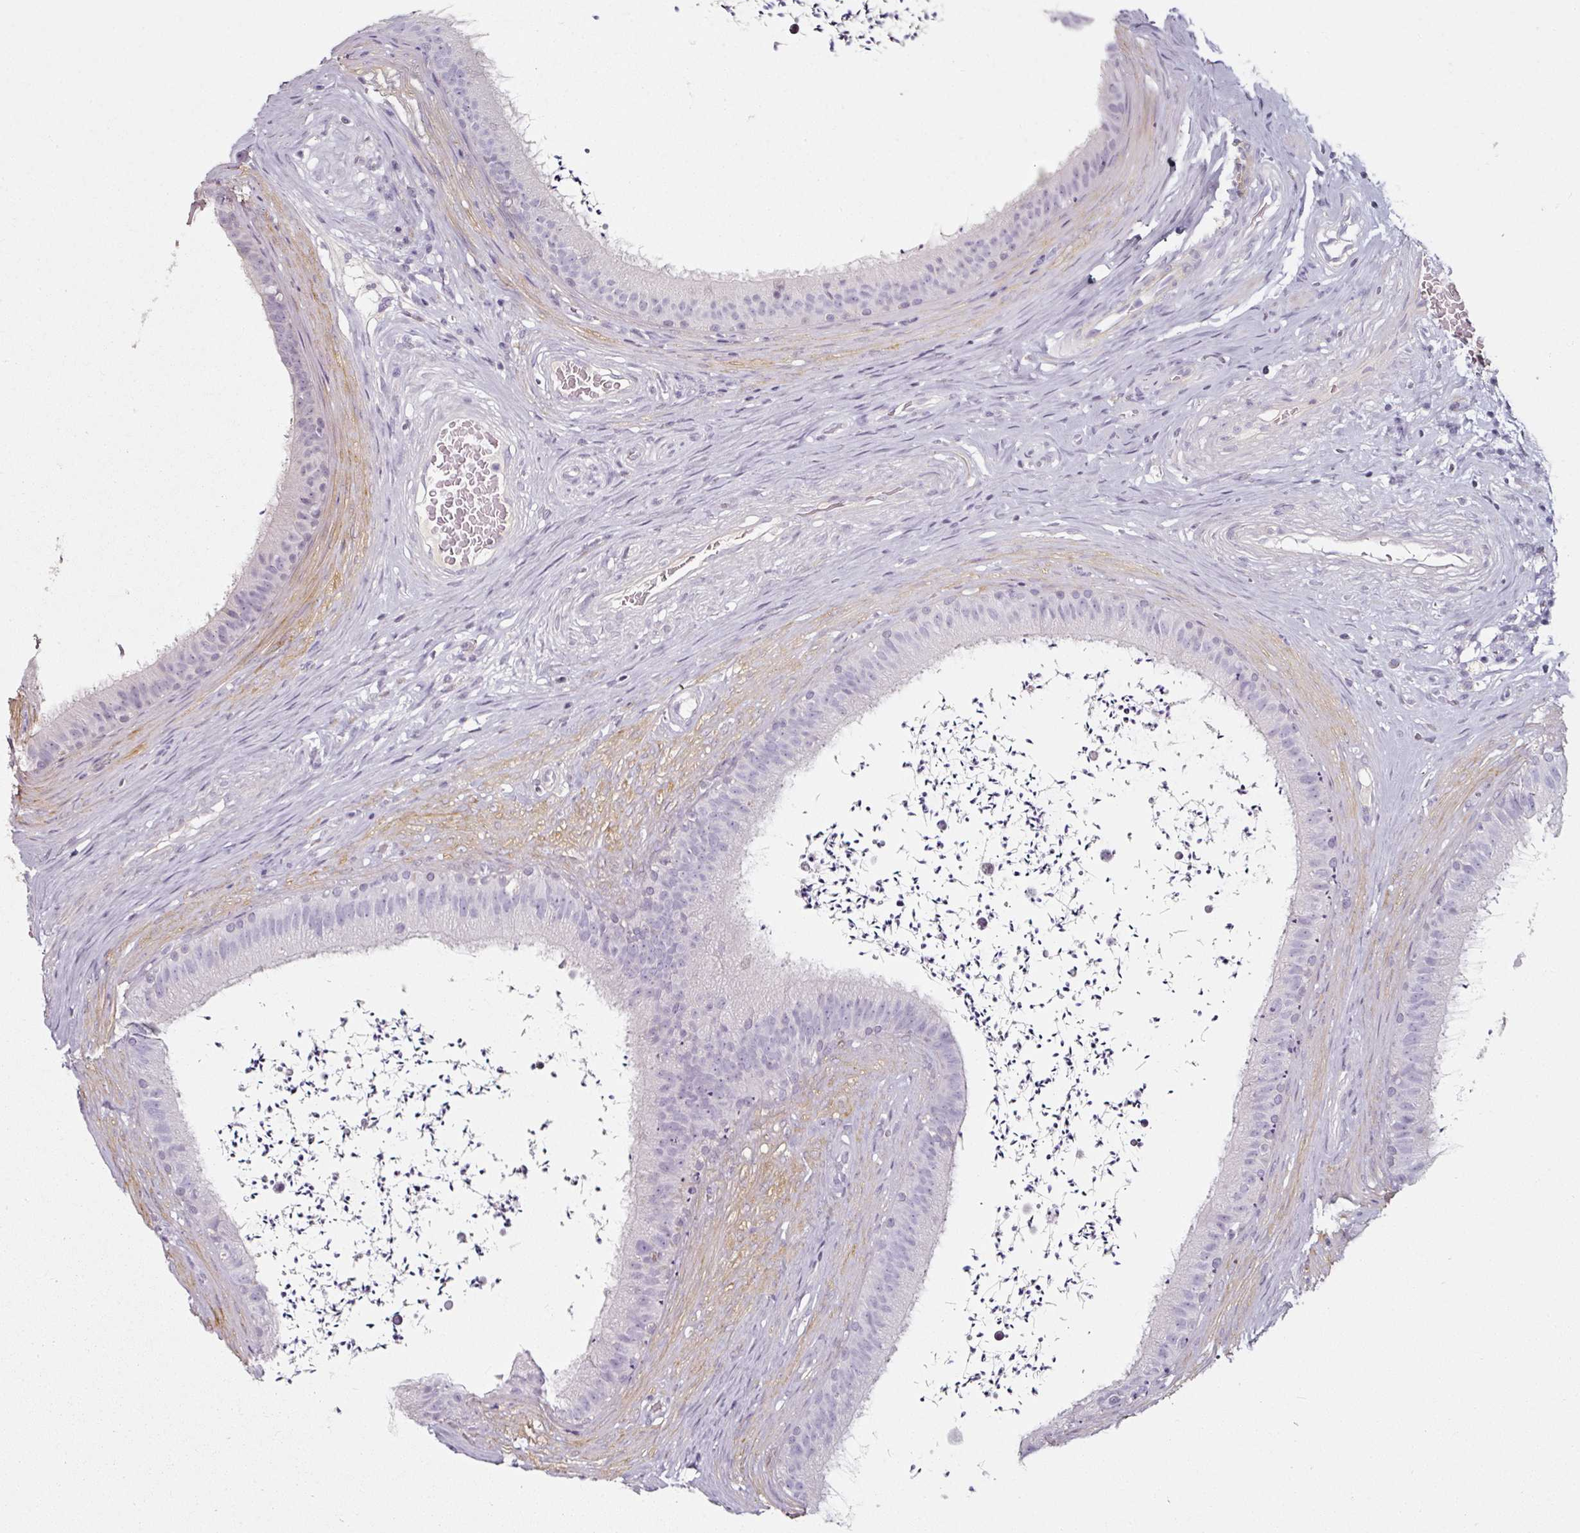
{"staining": {"intensity": "negative", "quantity": "none", "location": "none"}, "tissue": "epididymis", "cell_type": "Glandular cells", "image_type": "normal", "snomed": [{"axis": "morphology", "description": "Normal tissue, NOS"}, {"axis": "topography", "description": "Testis"}, {"axis": "topography", "description": "Epididymis"}], "caption": "Photomicrograph shows no significant protein positivity in glandular cells of unremarkable epididymis.", "gene": "CAP2", "patient": {"sex": "male", "age": 41}}